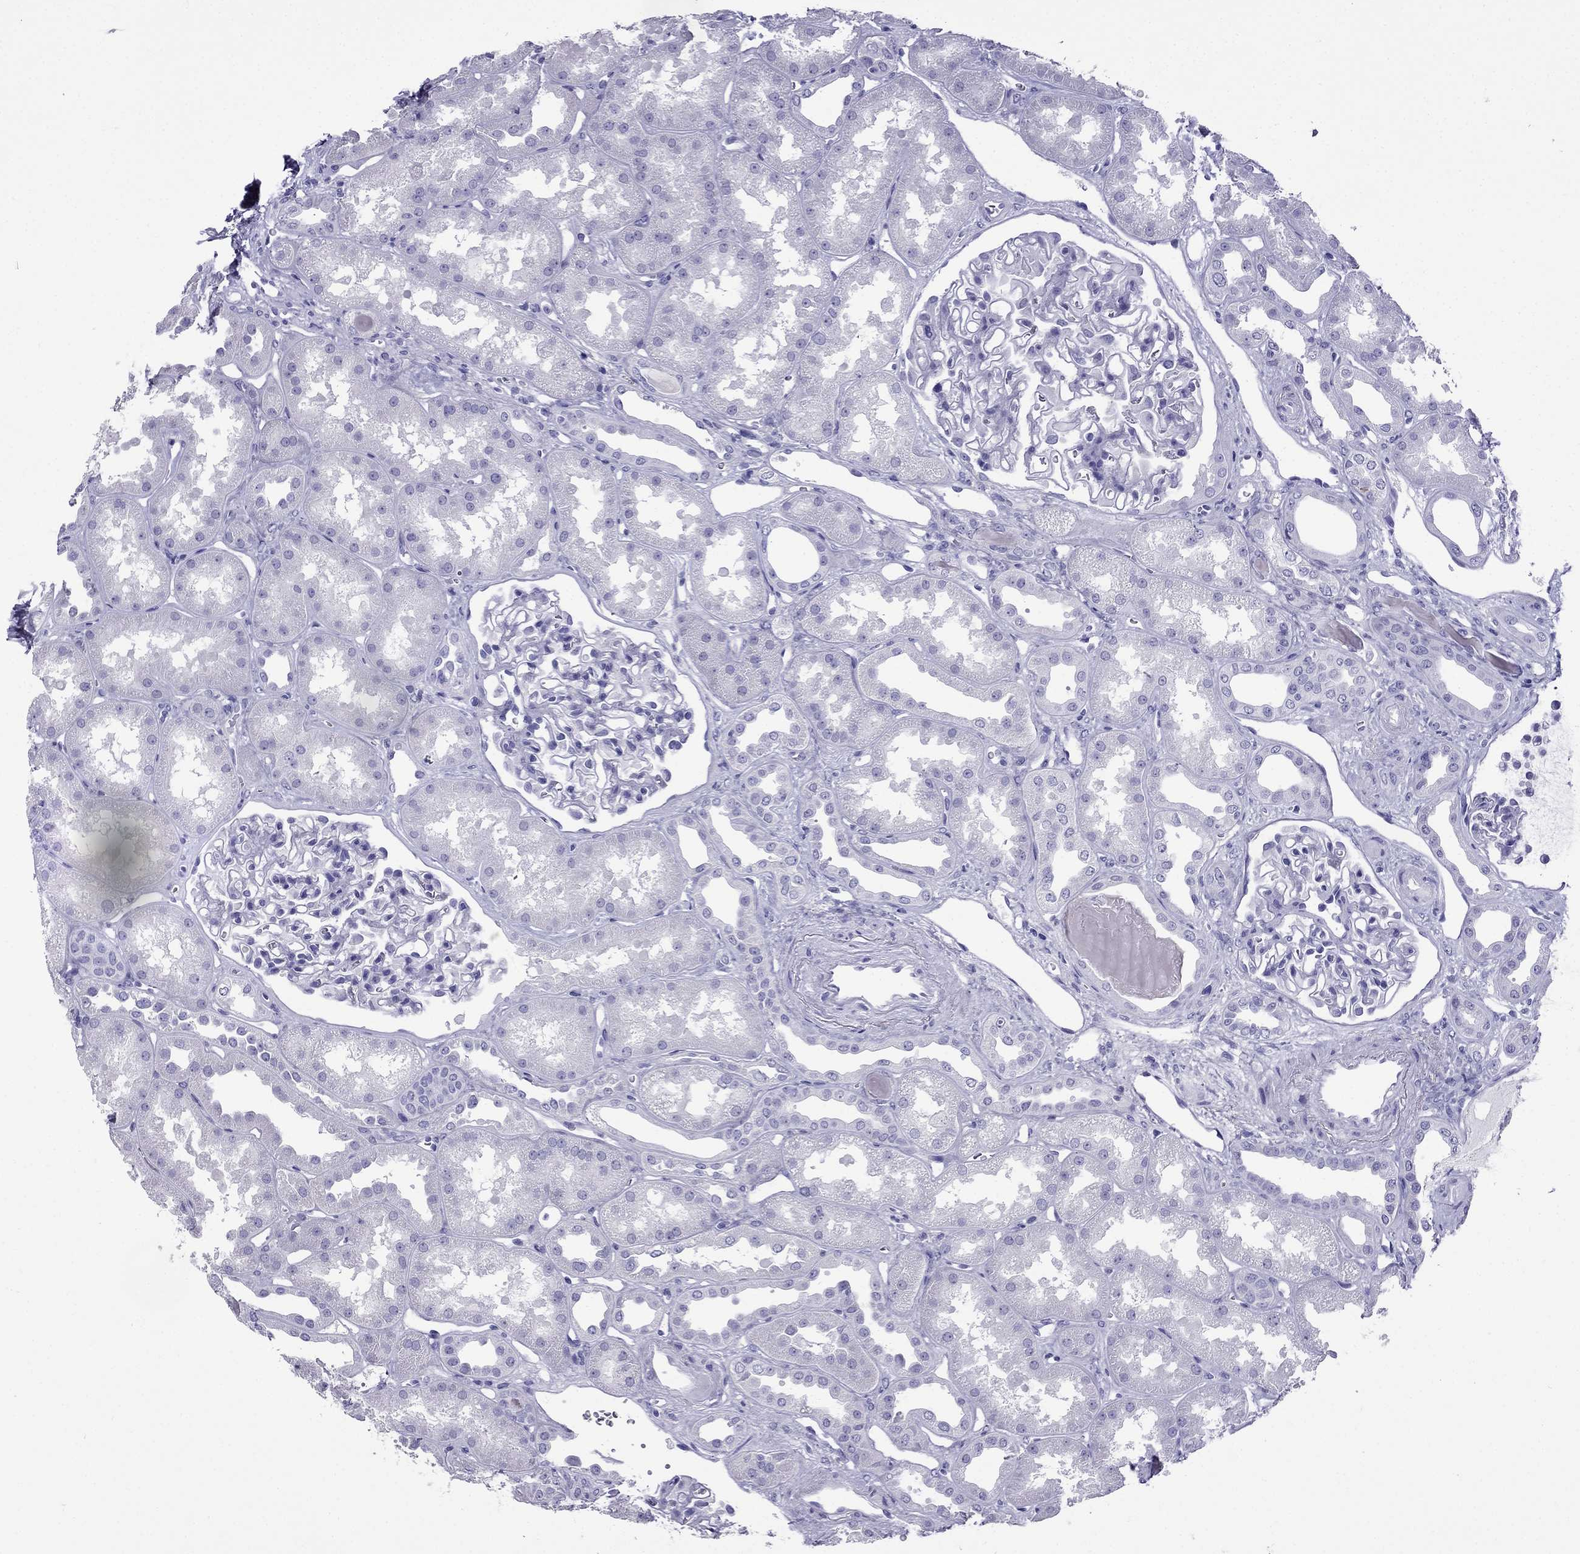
{"staining": {"intensity": "negative", "quantity": "none", "location": "none"}, "tissue": "kidney", "cell_type": "Cells in glomeruli", "image_type": "normal", "snomed": [{"axis": "morphology", "description": "Normal tissue, NOS"}, {"axis": "topography", "description": "Kidney"}], "caption": "An image of human kidney is negative for staining in cells in glomeruli. (DAB immunohistochemistry (IHC) with hematoxylin counter stain).", "gene": "ARR3", "patient": {"sex": "male", "age": 61}}